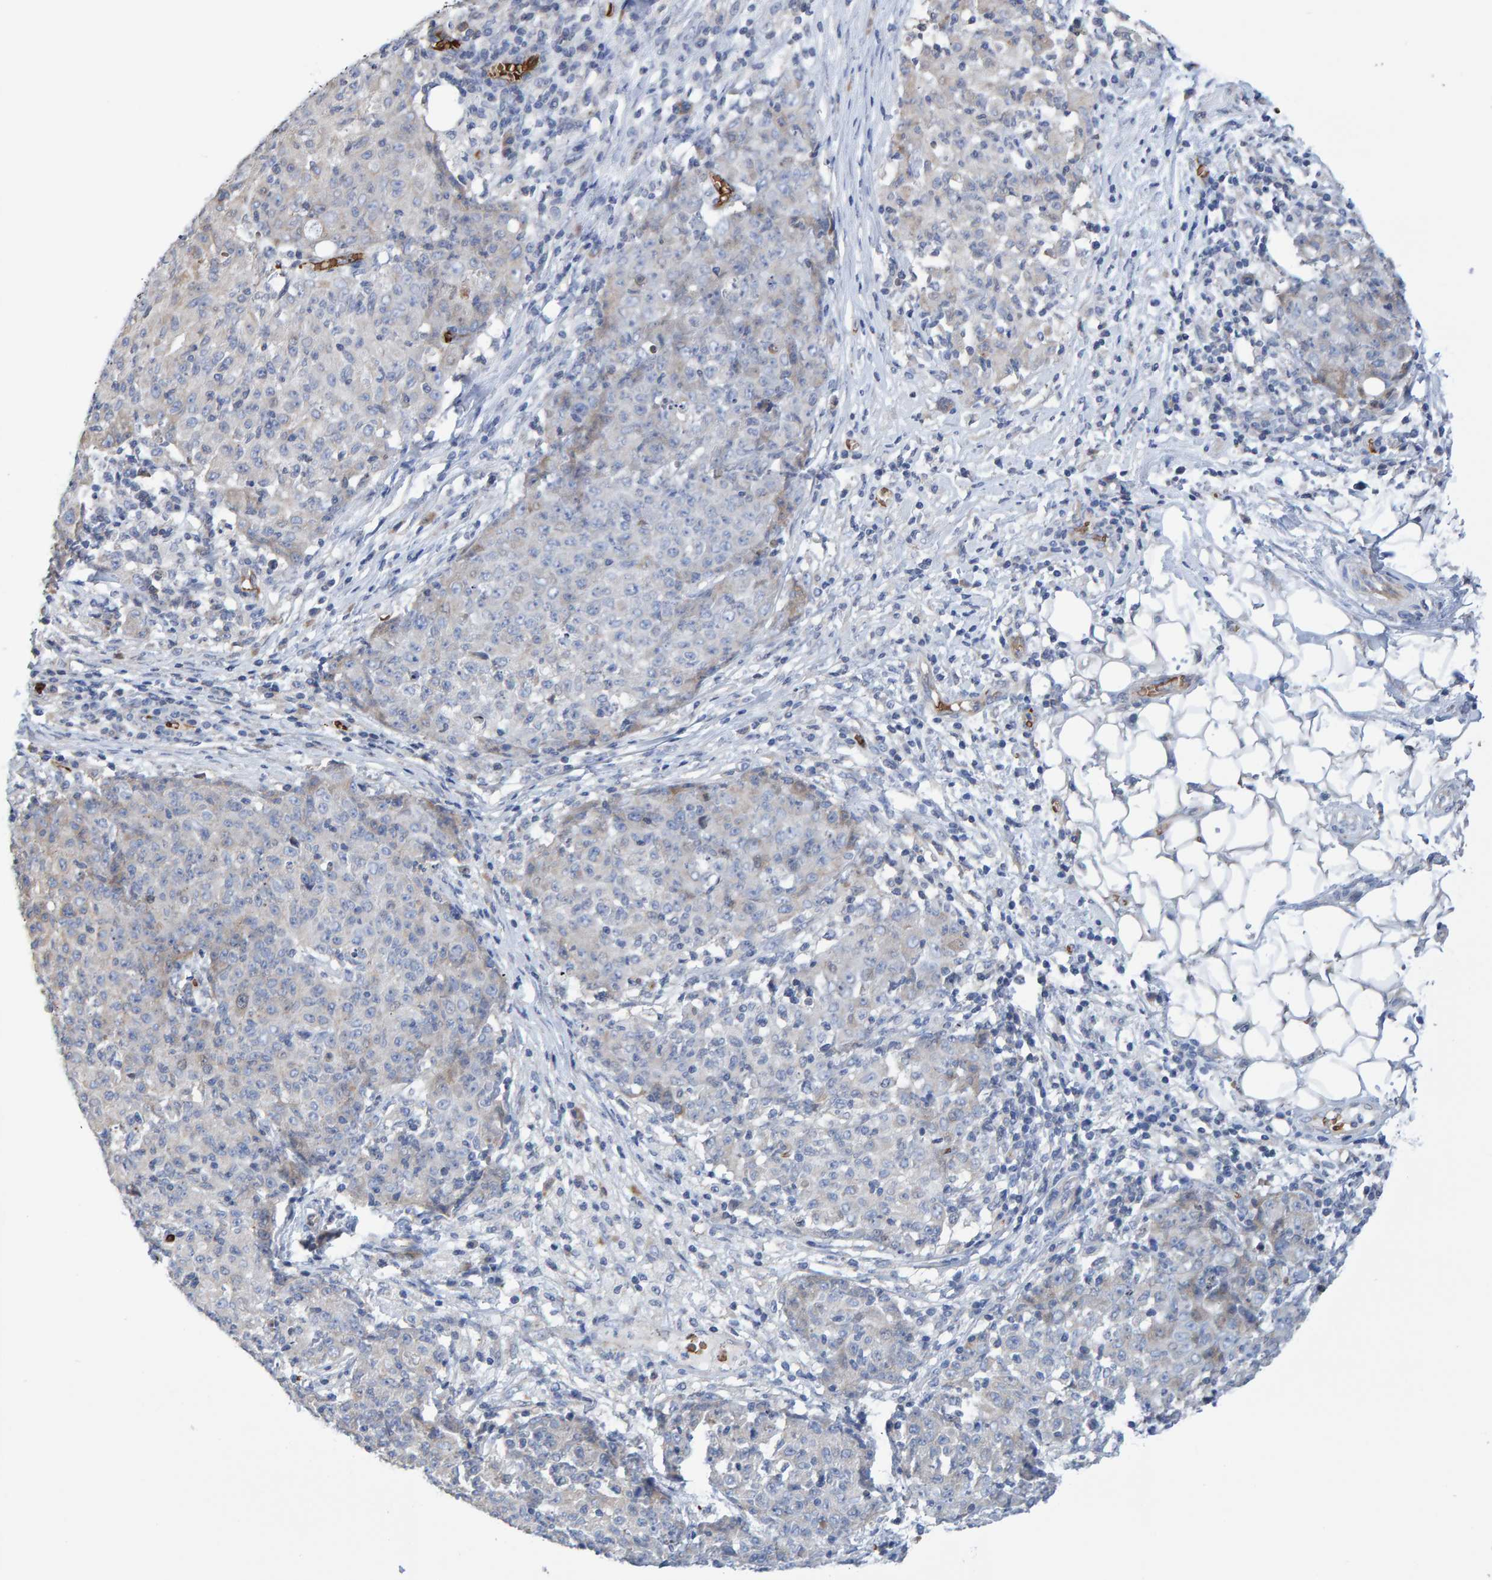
{"staining": {"intensity": "weak", "quantity": "25%-75%", "location": "cytoplasmic/membranous"}, "tissue": "ovarian cancer", "cell_type": "Tumor cells", "image_type": "cancer", "snomed": [{"axis": "morphology", "description": "Carcinoma, endometroid"}, {"axis": "topography", "description": "Ovary"}], "caption": "Tumor cells reveal low levels of weak cytoplasmic/membranous staining in approximately 25%-75% of cells in ovarian cancer (endometroid carcinoma). (DAB (3,3'-diaminobenzidine) = brown stain, brightfield microscopy at high magnification).", "gene": "VPS9D1", "patient": {"sex": "female", "age": 42}}